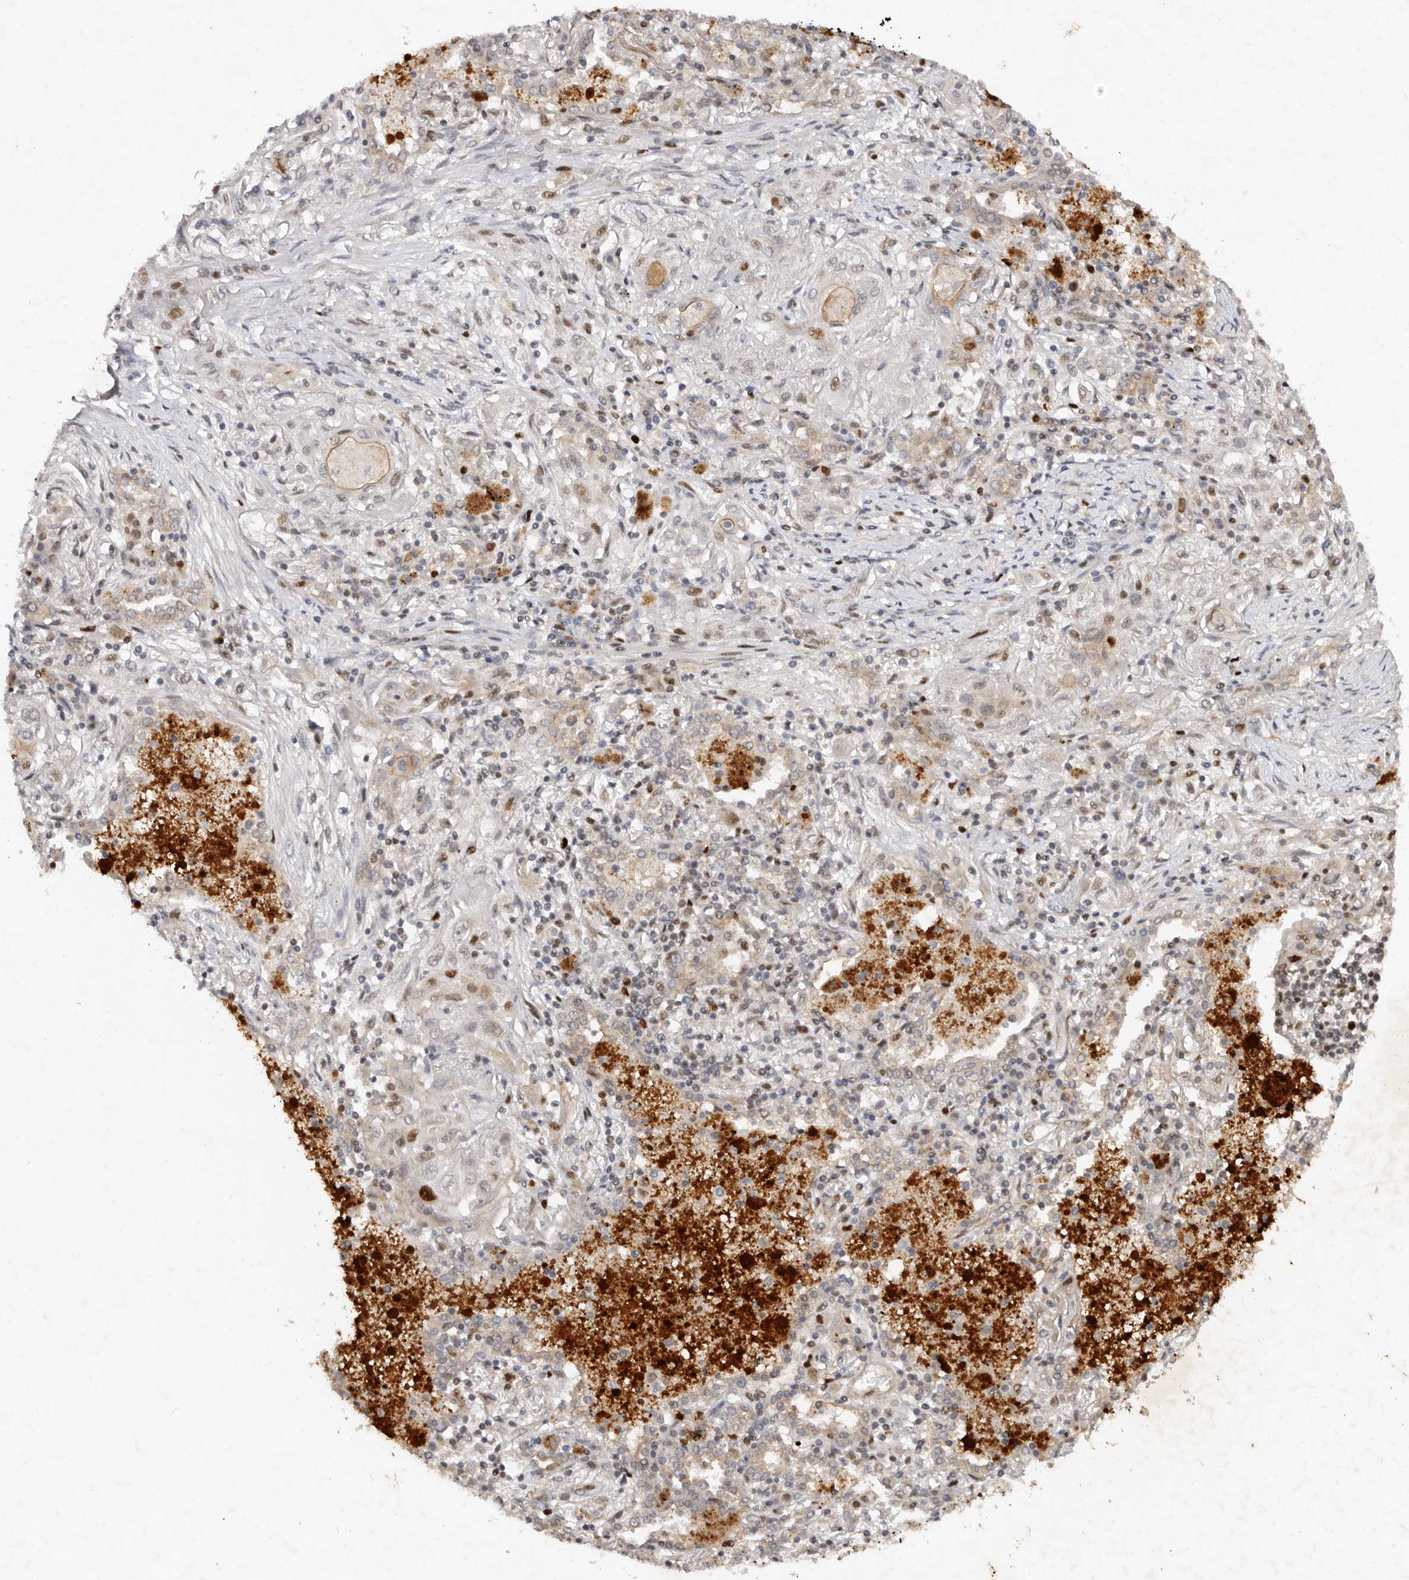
{"staining": {"intensity": "weak", "quantity": "<25%", "location": "cytoplasmic/membranous,nuclear"}, "tissue": "lung cancer", "cell_type": "Tumor cells", "image_type": "cancer", "snomed": [{"axis": "morphology", "description": "Squamous cell carcinoma, NOS"}, {"axis": "topography", "description": "Lung"}], "caption": "High power microscopy micrograph of an IHC micrograph of lung squamous cell carcinoma, revealing no significant positivity in tumor cells. Brightfield microscopy of immunohistochemistry (IHC) stained with DAB (3,3'-diaminobenzidine) (brown) and hematoxylin (blue), captured at high magnification.", "gene": "KLF7", "patient": {"sex": "female", "age": 47}}